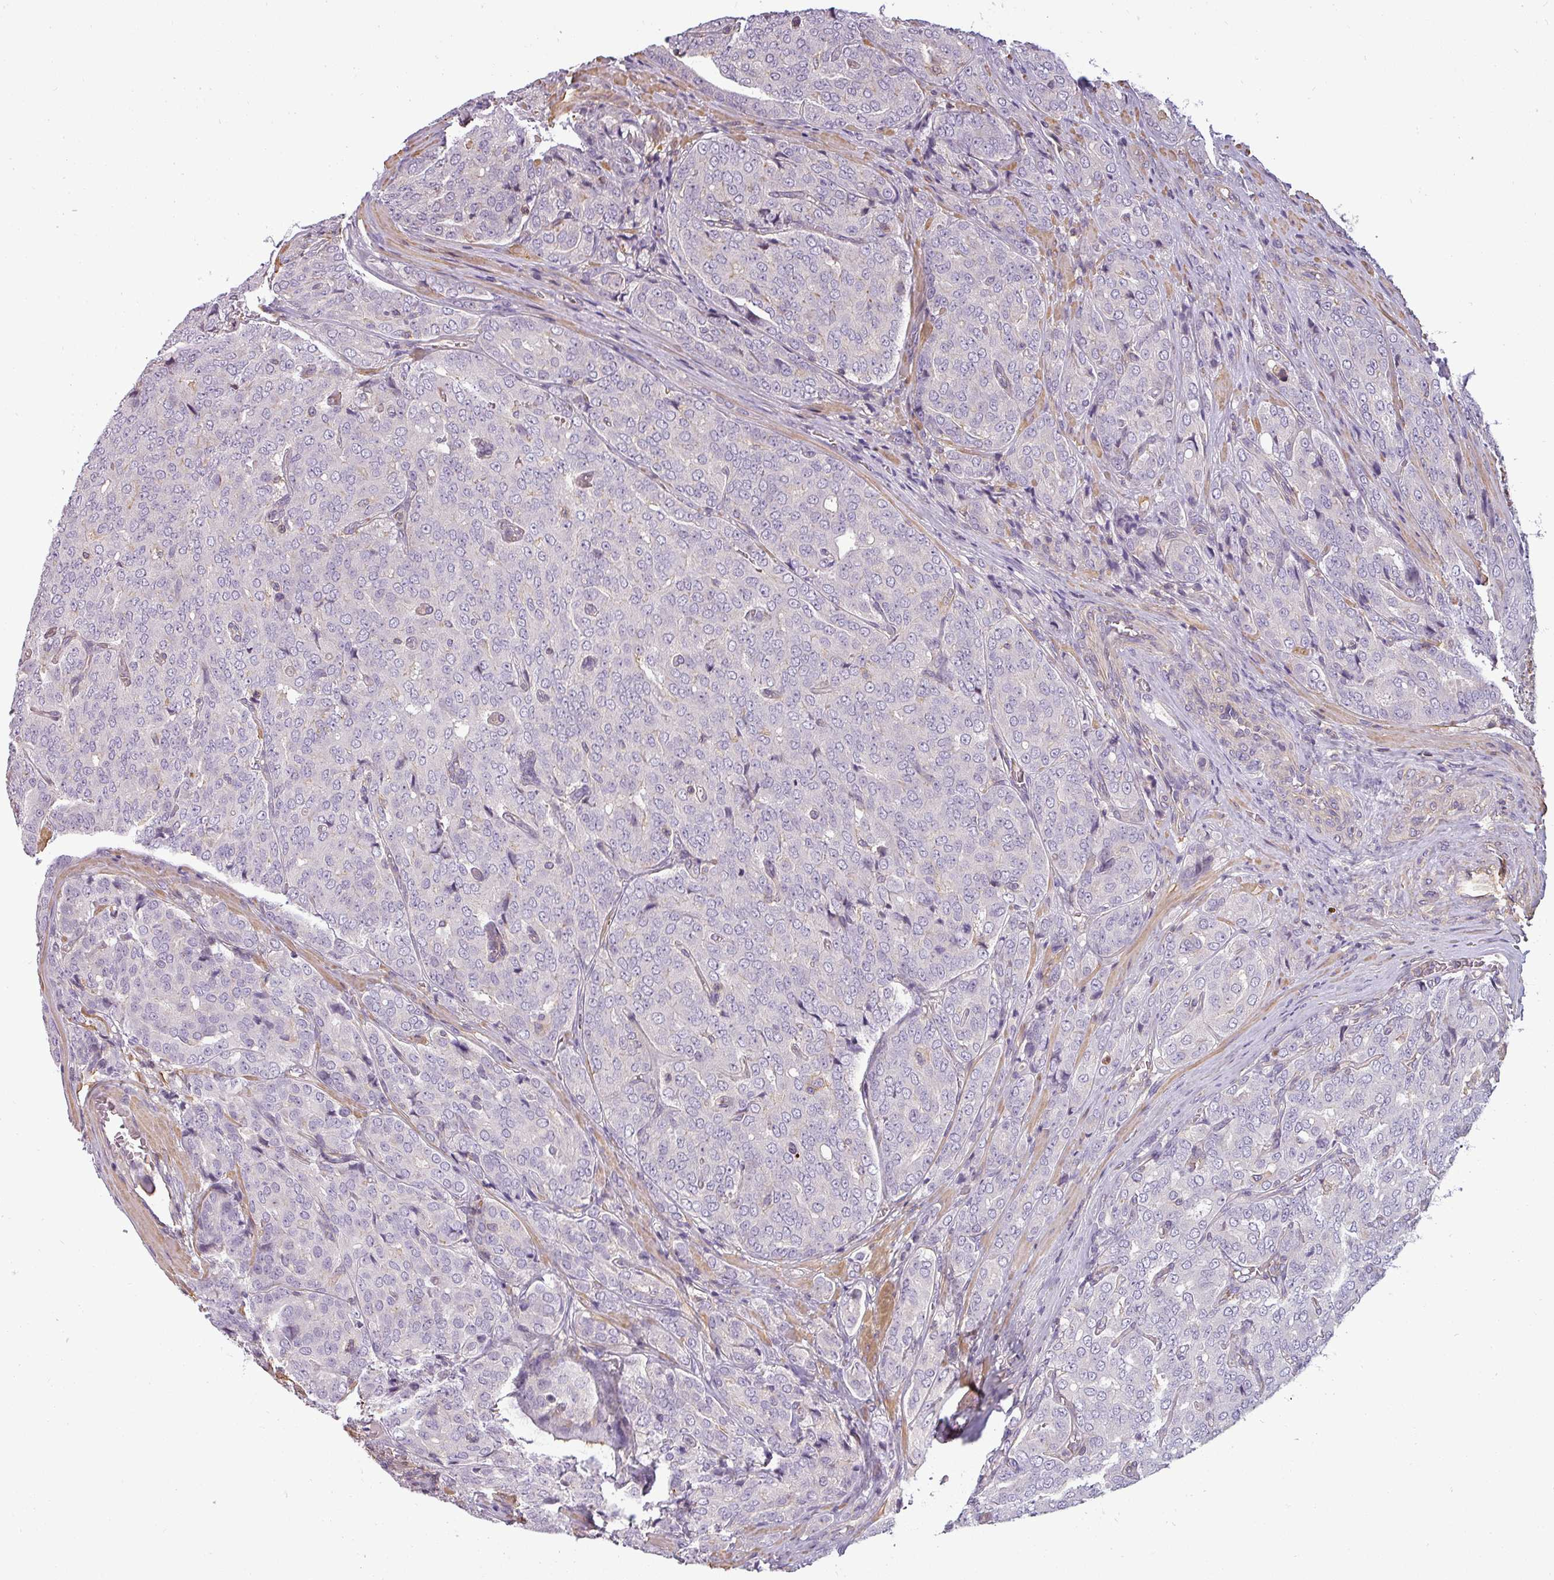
{"staining": {"intensity": "negative", "quantity": "none", "location": "none"}, "tissue": "prostate cancer", "cell_type": "Tumor cells", "image_type": "cancer", "snomed": [{"axis": "morphology", "description": "Adenocarcinoma, High grade"}, {"axis": "topography", "description": "Prostate"}], "caption": "Human high-grade adenocarcinoma (prostate) stained for a protein using IHC exhibits no expression in tumor cells.", "gene": "ZNF835", "patient": {"sex": "male", "age": 68}}